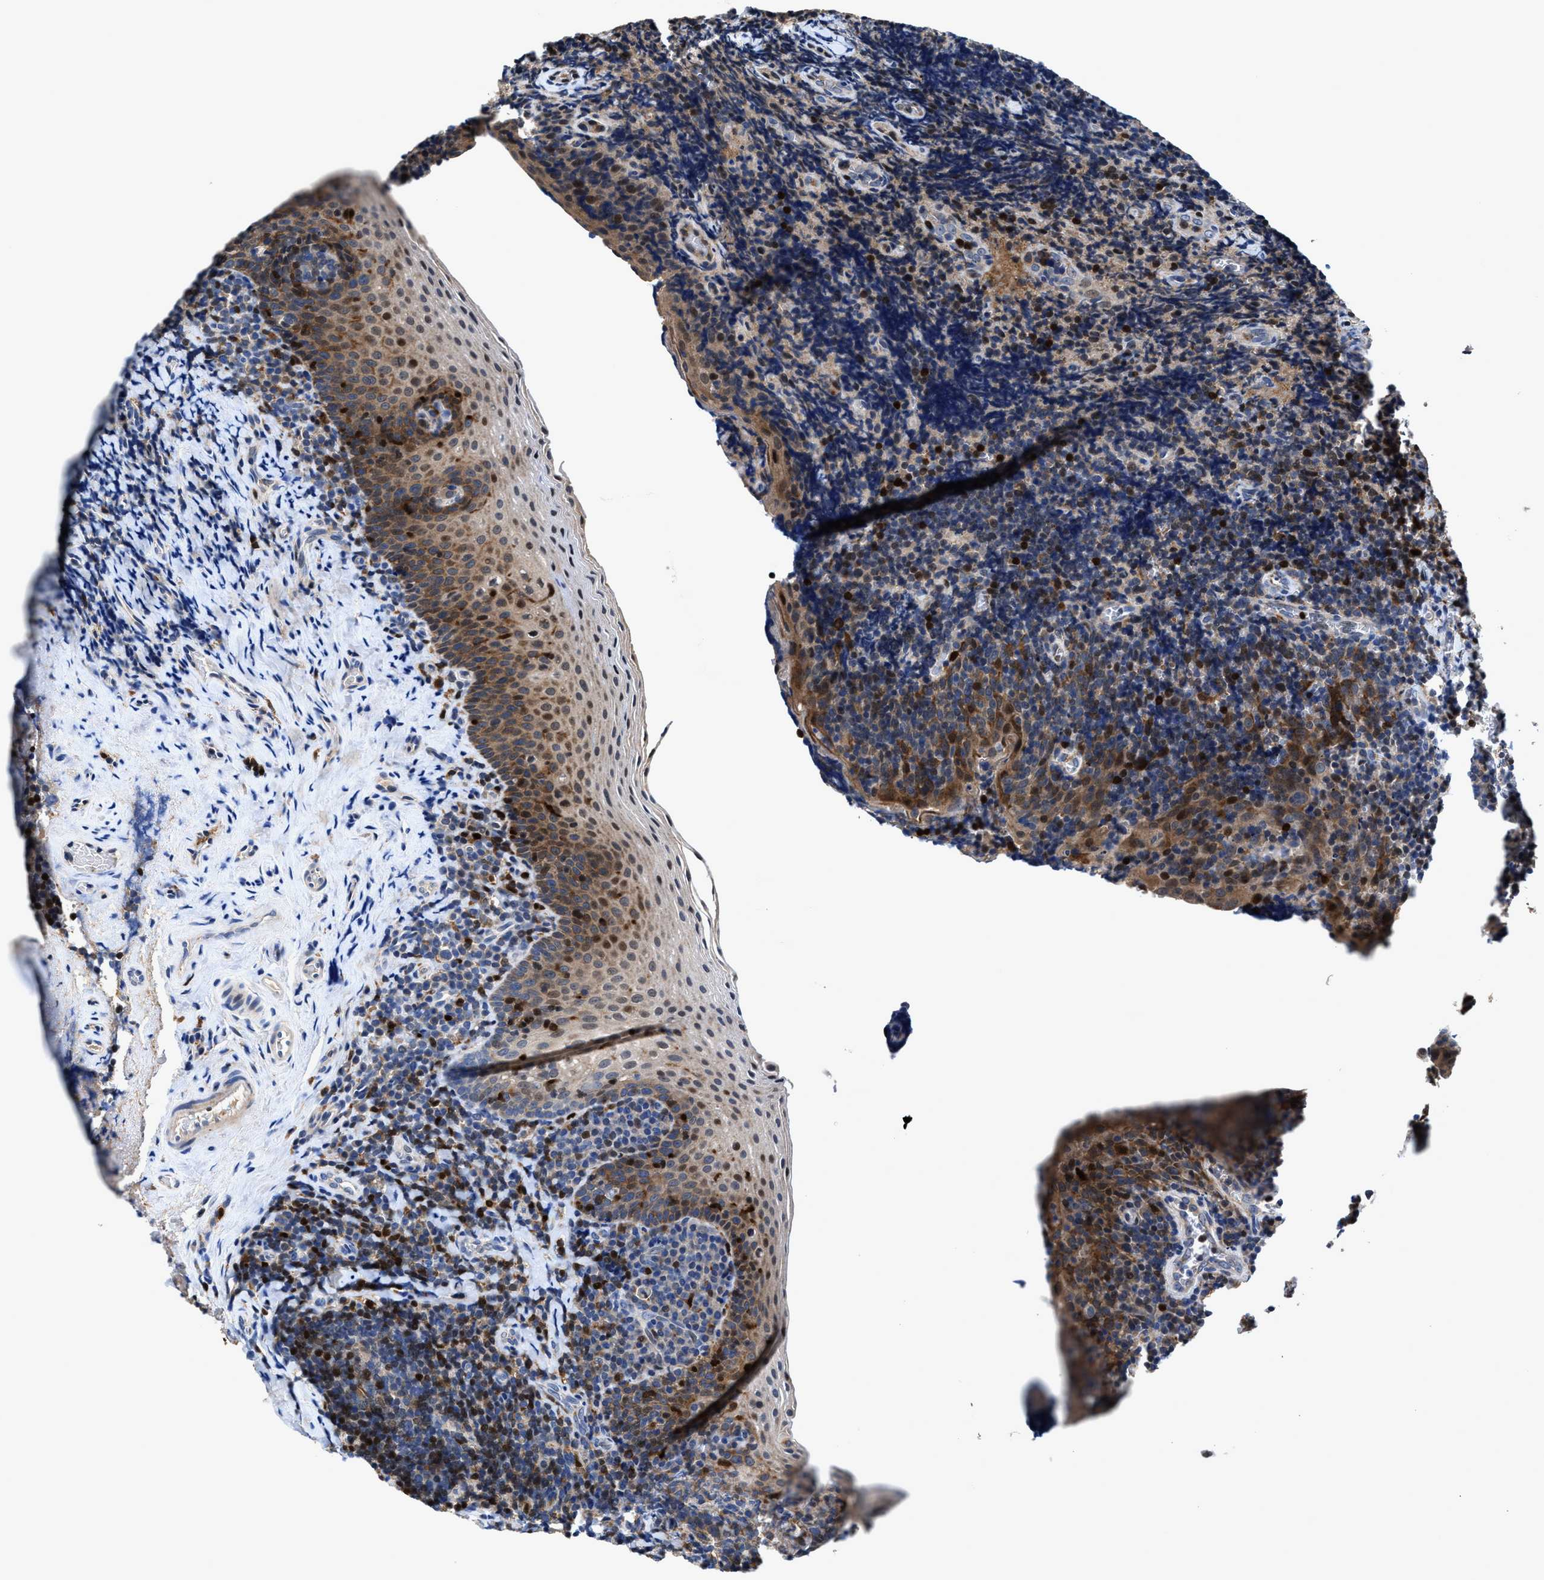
{"staining": {"intensity": "moderate", "quantity": "<25%", "location": "cytoplasmic/membranous"}, "tissue": "tonsil", "cell_type": "Germinal center cells", "image_type": "normal", "snomed": [{"axis": "morphology", "description": "Normal tissue, NOS"}, {"axis": "morphology", "description": "Inflammation, NOS"}, {"axis": "topography", "description": "Tonsil"}], "caption": "Immunohistochemical staining of unremarkable tonsil exhibits <25% levels of moderate cytoplasmic/membranous protein expression in about <25% of germinal center cells. (DAB (3,3'-diaminobenzidine) IHC with brightfield microscopy, high magnification).", "gene": "RGS10", "patient": {"sex": "female", "age": 31}}